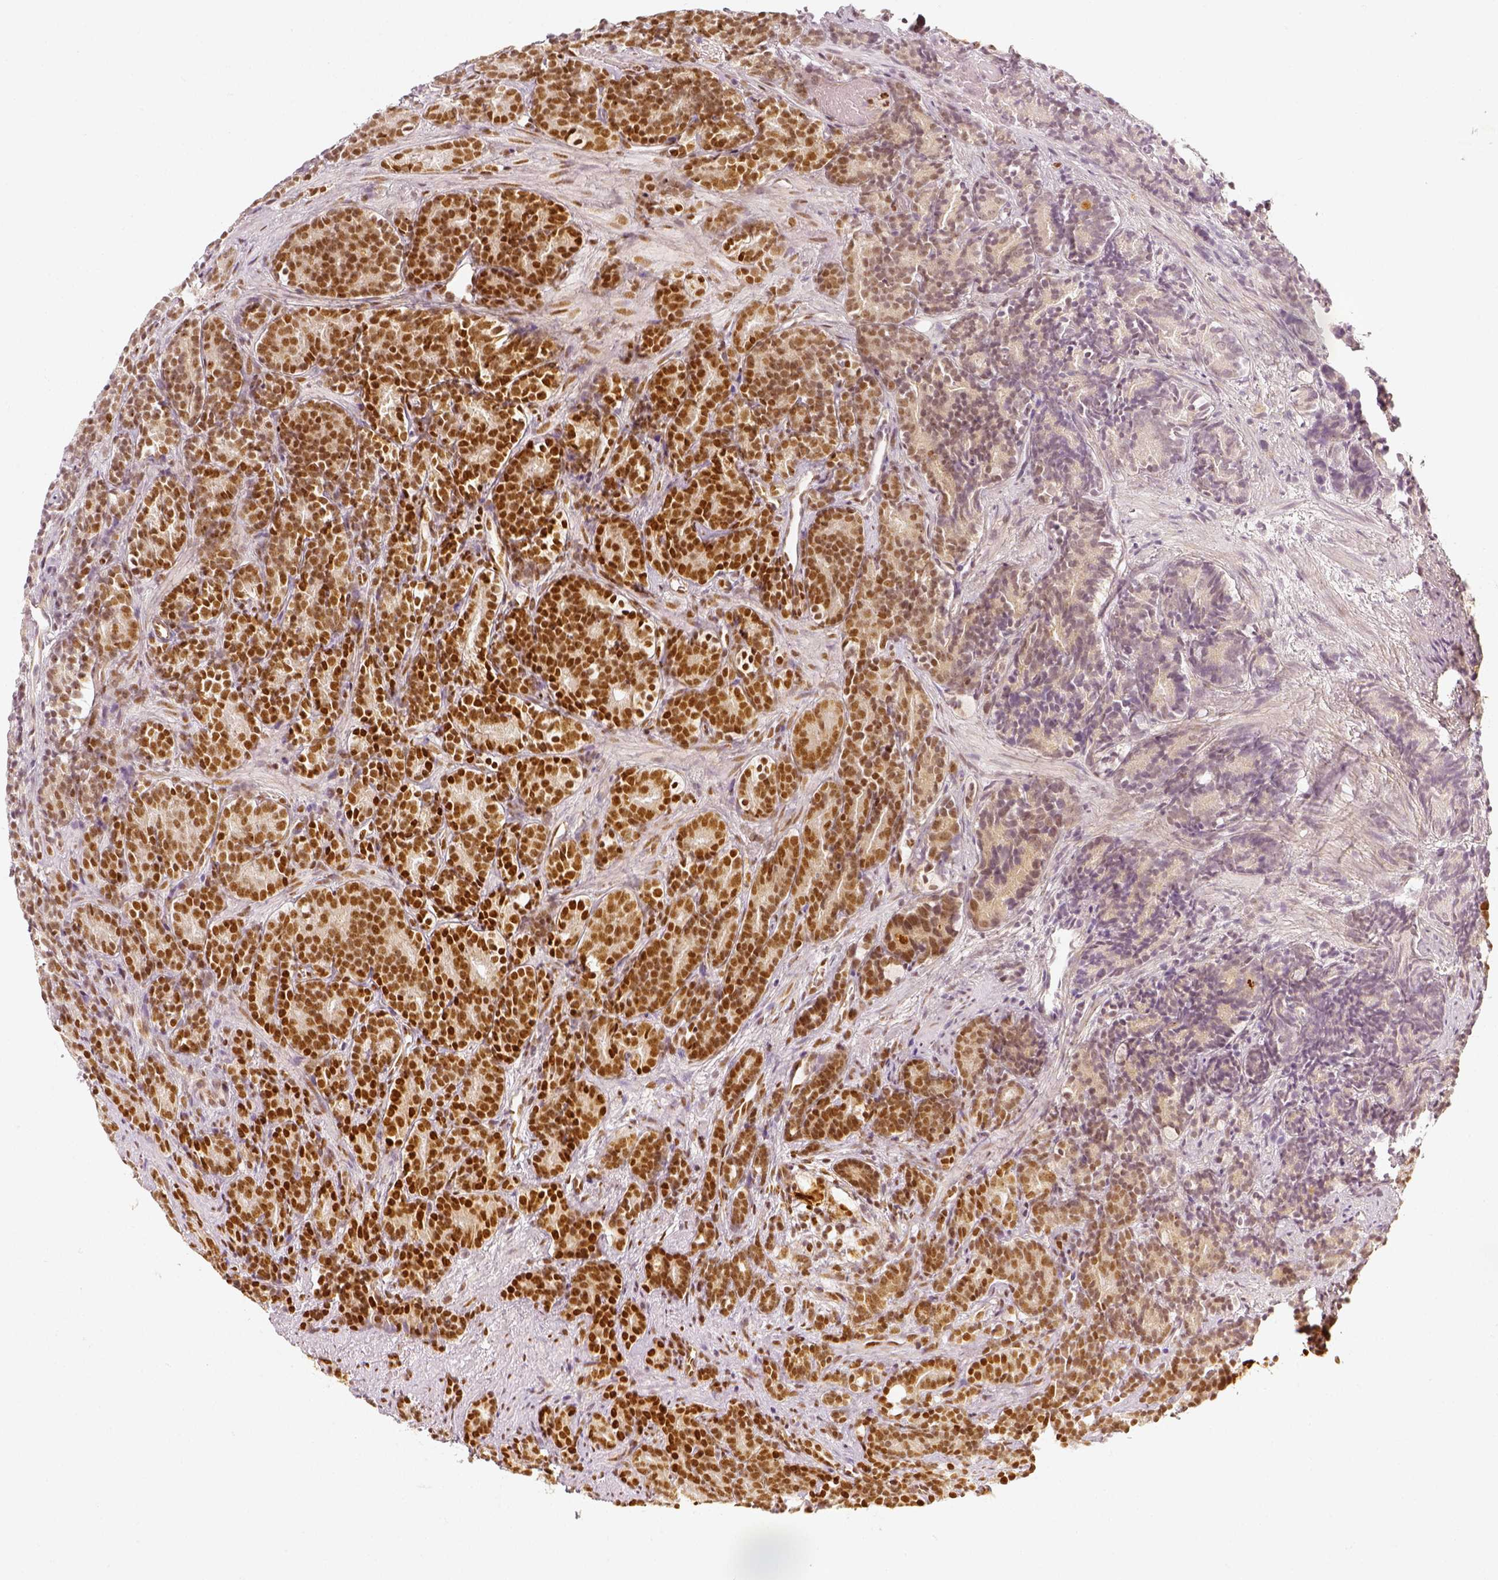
{"staining": {"intensity": "strong", "quantity": ">75%", "location": "nuclear"}, "tissue": "prostate cancer", "cell_type": "Tumor cells", "image_type": "cancer", "snomed": [{"axis": "morphology", "description": "Adenocarcinoma, High grade"}, {"axis": "topography", "description": "Prostate"}], "caption": "Strong nuclear expression for a protein is identified in about >75% of tumor cells of adenocarcinoma (high-grade) (prostate) using IHC.", "gene": "KDM5B", "patient": {"sex": "male", "age": 84}}